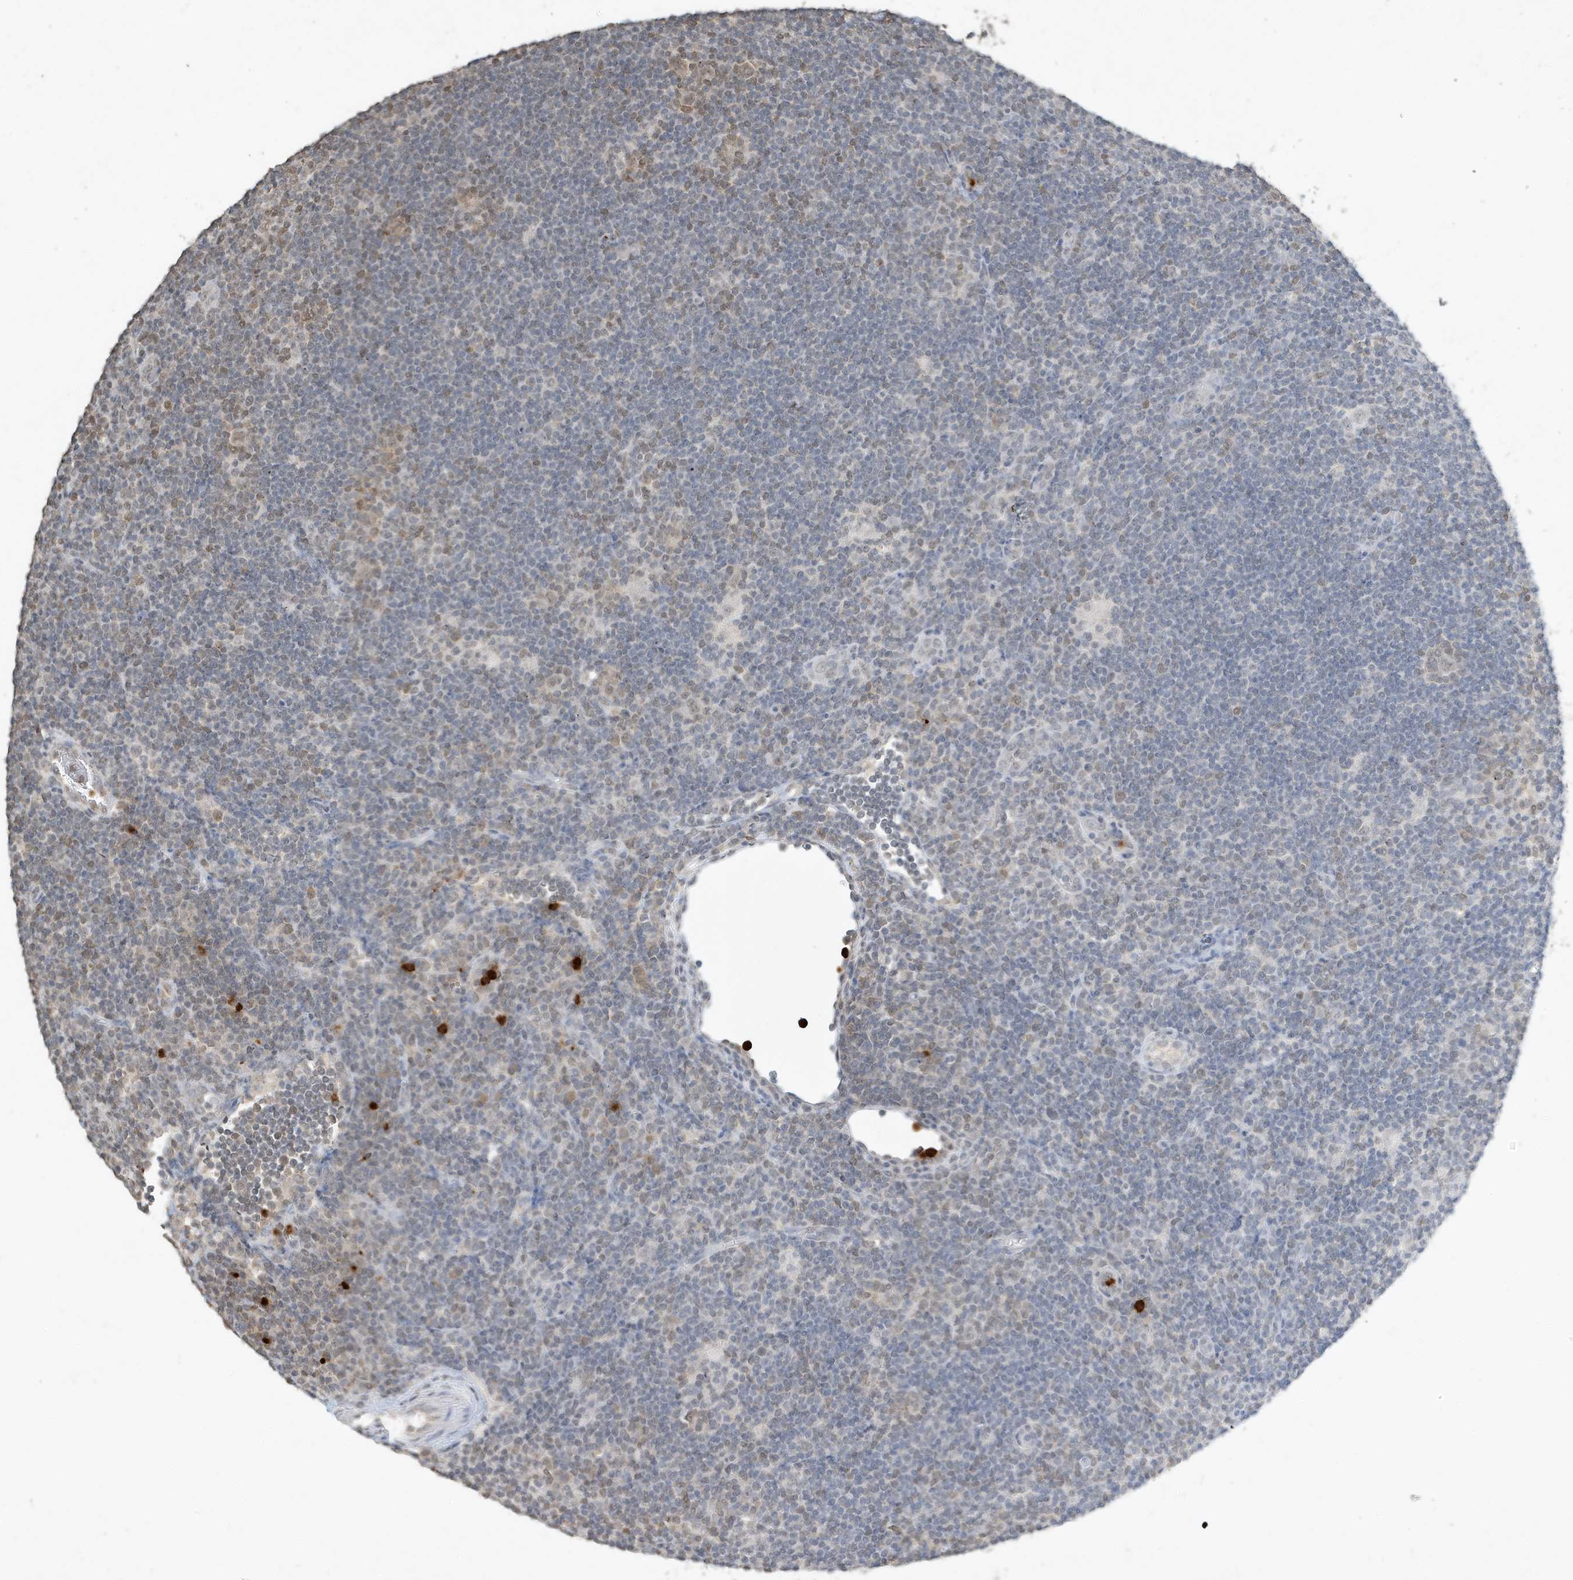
{"staining": {"intensity": "weak", "quantity": "<25%", "location": "nuclear"}, "tissue": "lymphoma", "cell_type": "Tumor cells", "image_type": "cancer", "snomed": [{"axis": "morphology", "description": "Hodgkin's disease, NOS"}, {"axis": "topography", "description": "Lymph node"}], "caption": "Immunohistochemistry (IHC) photomicrograph of neoplastic tissue: human Hodgkin's disease stained with DAB reveals no significant protein staining in tumor cells.", "gene": "DEFA1", "patient": {"sex": "female", "age": 57}}